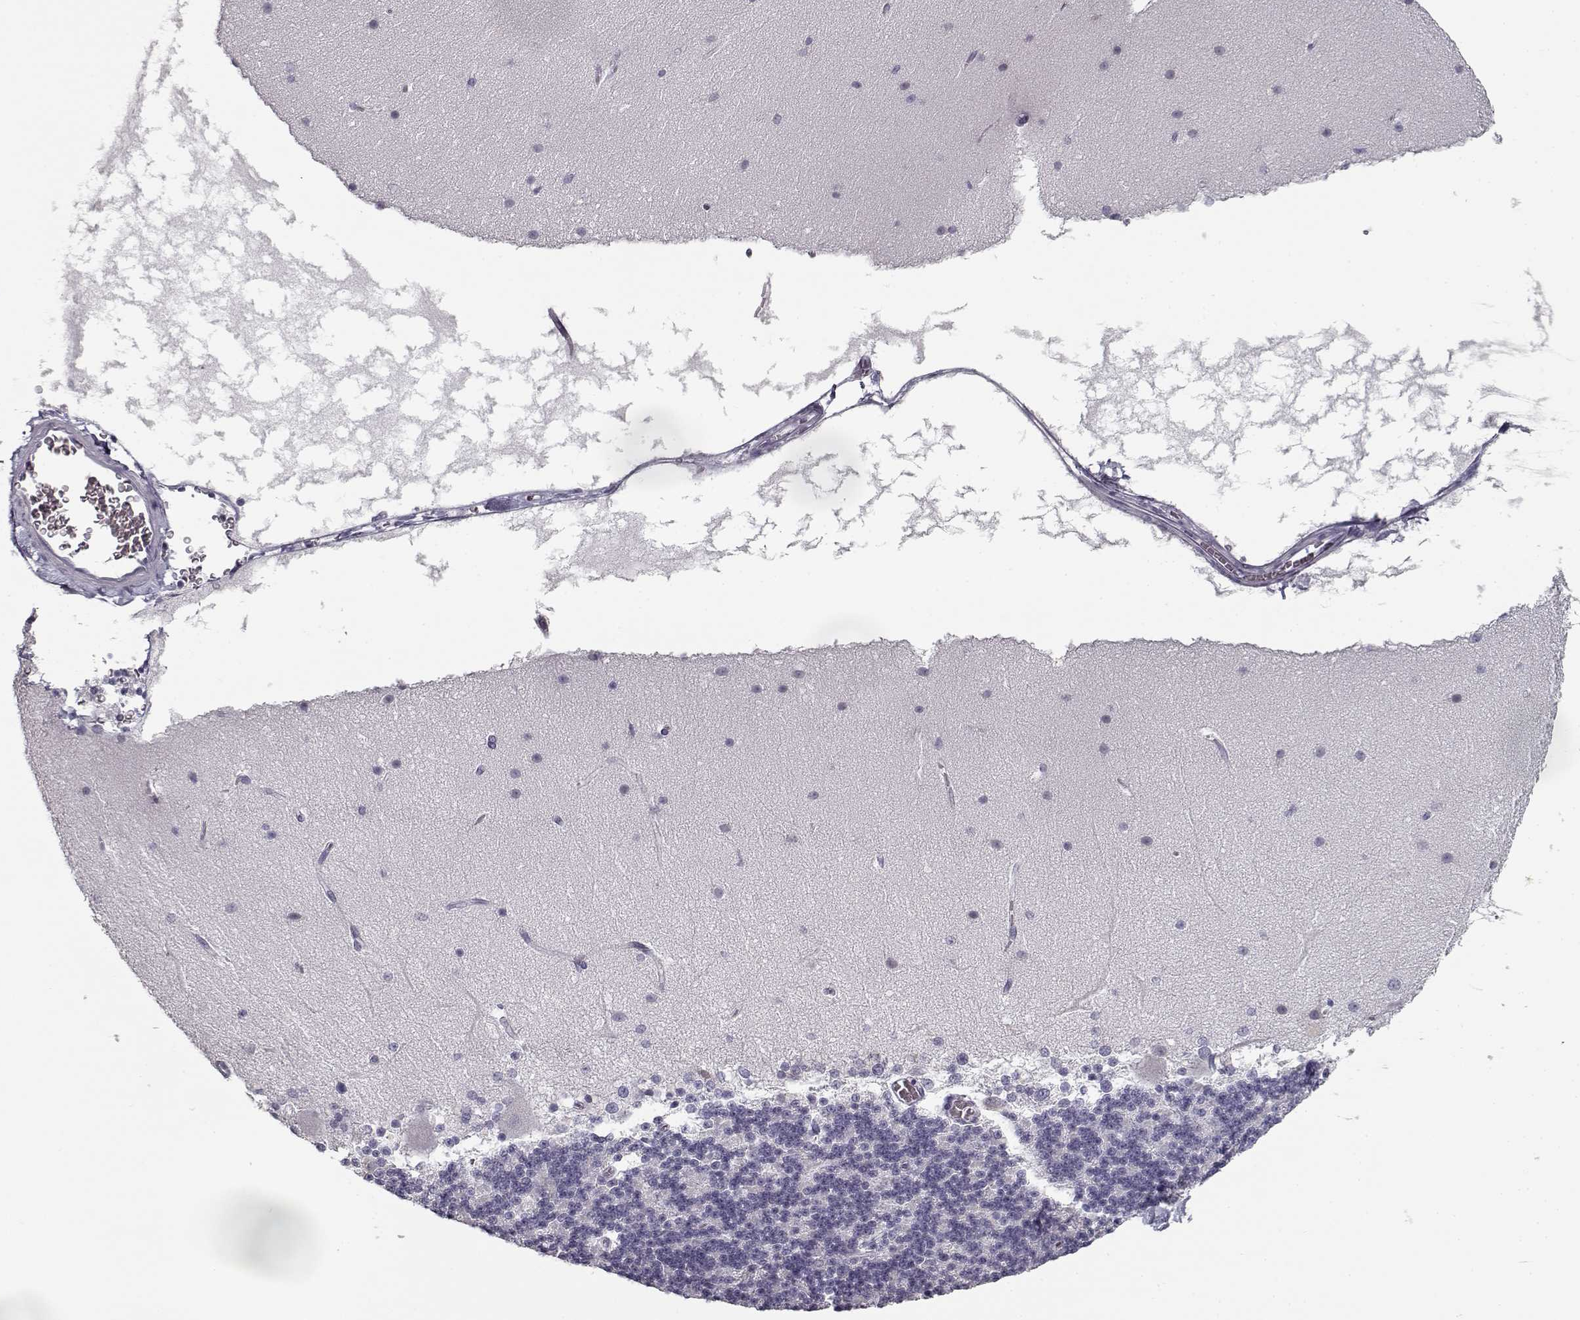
{"staining": {"intensity": "negative", "quantity": "none", "location": "none"}, "tissue": "cerebellum", "cell_type": "Cells in granular layer", "image_type": "normal", "snomed": [{"axis": "morphology", "description": "Normal tissue, NOS"}, {"axis": "topography", "description": "Cerebellum"}], "caption": "Immunohistochemistry (IHC) of normal cerebellum exhibits no positivity in cells in granular layer. The staining was performed using DAB to visualize the protein expression in brown, while the nuclei were stained in blue with hematoxylin (Magnification: 20x).", "gene": "SEMG2", "patient": {"sex": "female", "age": 19}}